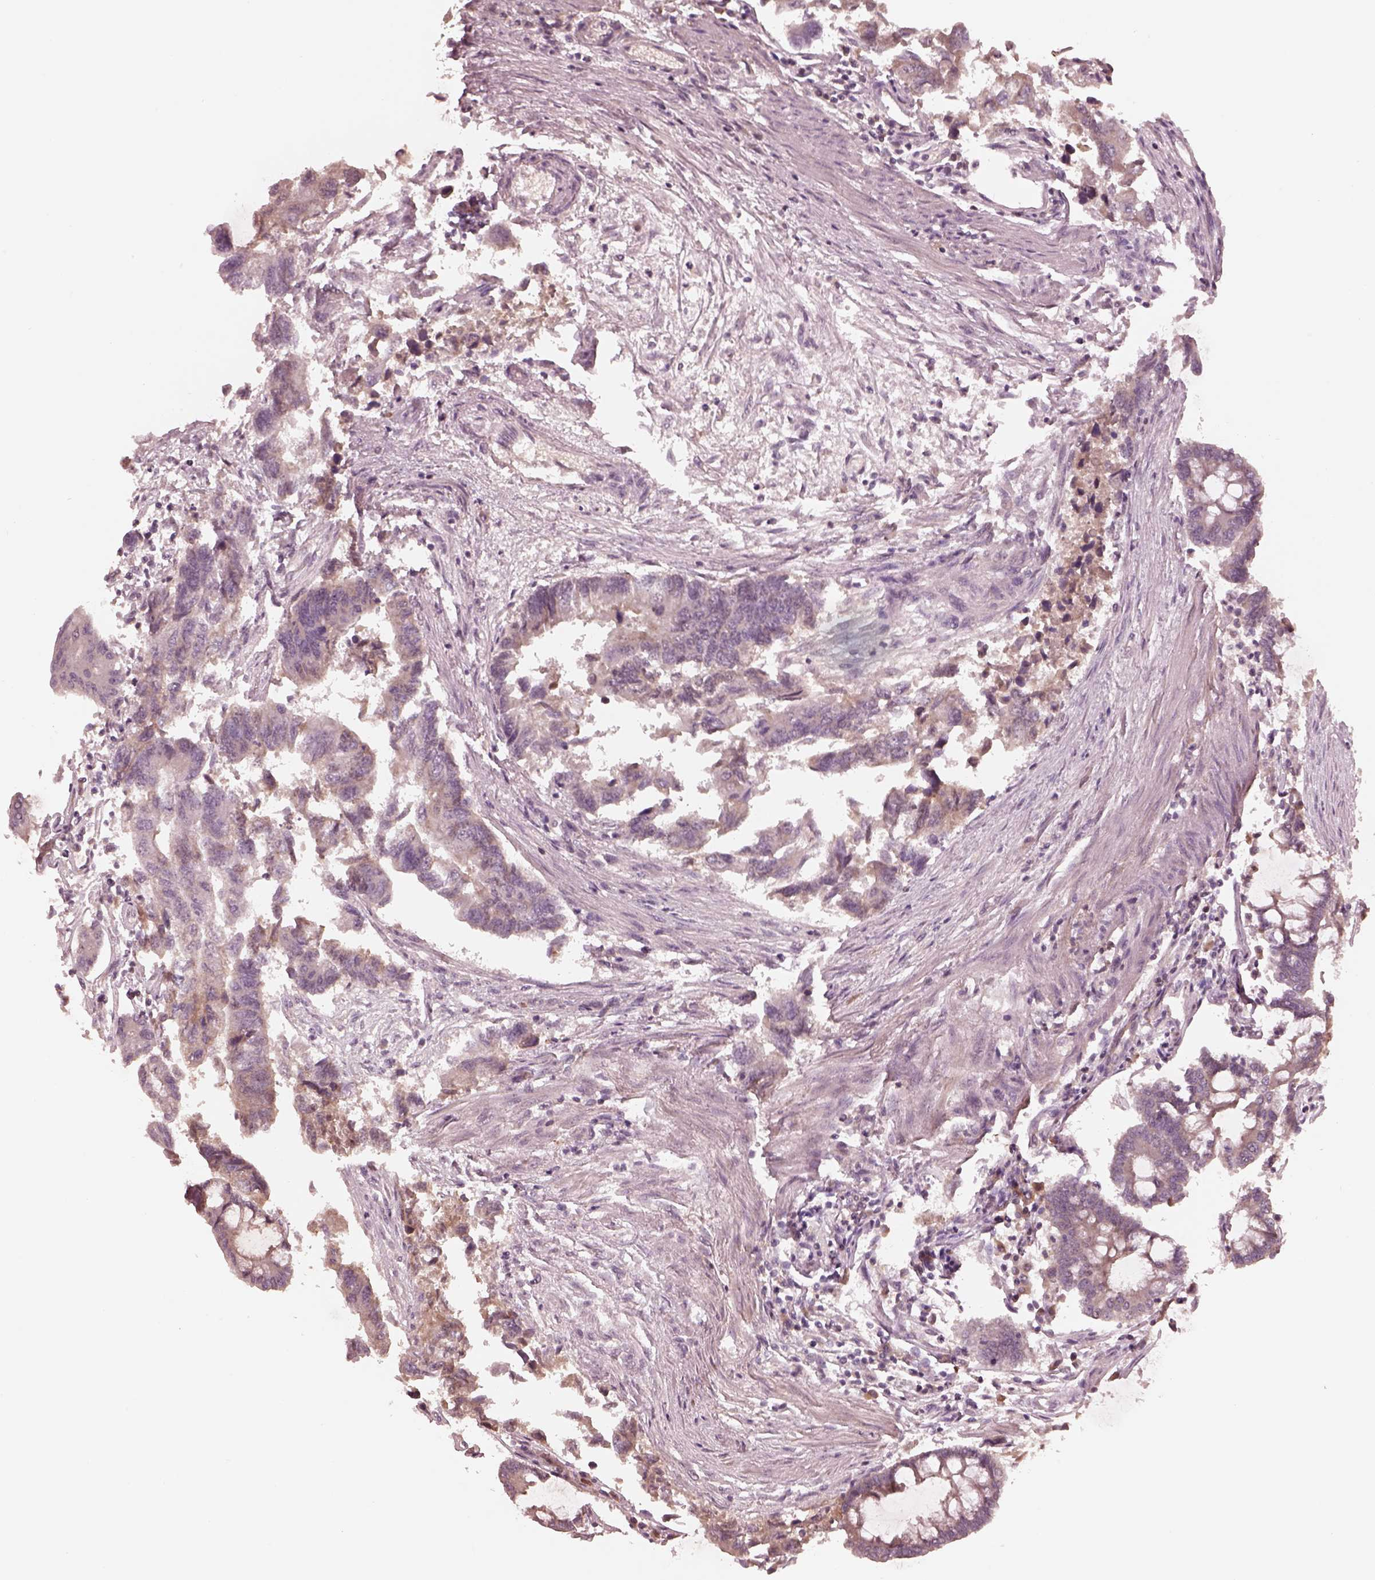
{"staining": {"intensity": "negative", "quantity": "none", "location": "none"}, "tissue": "colorectal cancer", "cell_type": "Tumor cells", "image_type": "cancer", "snomed": [{"axis": "morphology", "description": "Adenocarcinoma, NOS"}, {"axis": "topography", "description": "Colon"}], "caption": "Adenocarcinoma (colorectal) stained for a protein using immunohistochemistry (IHC) reveals no expression tumor cells.", "gene": "TF", "patient": {"sex": "female", "age": 65}}